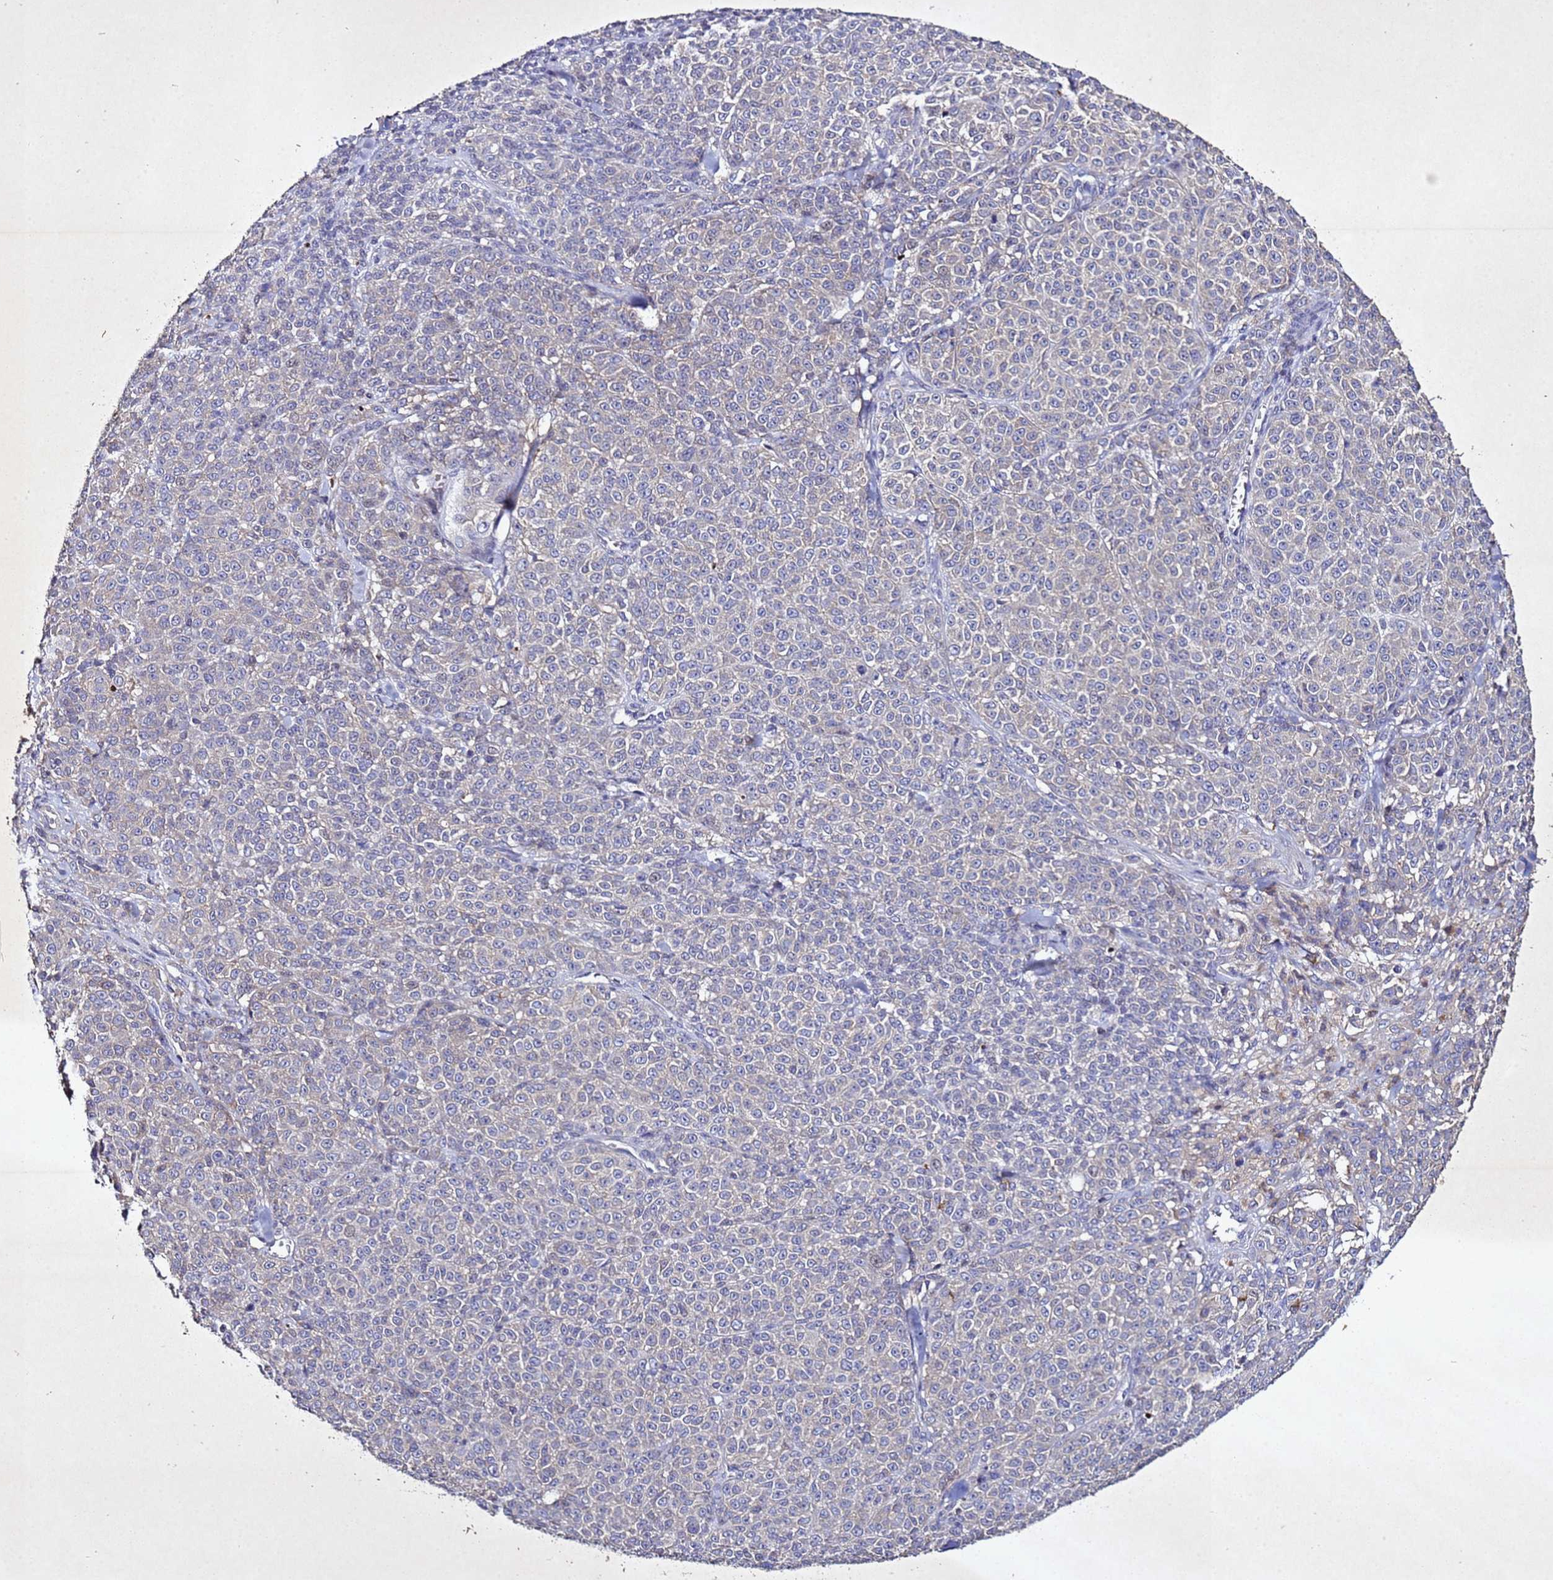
{"staining": {"intensity": "negative", "quantity": "none", "location": "none"}, "tissue": "melanoma", "cell_type": "Tumor cells", "image_type": "cancer", "snomed": [{"axis": "morphology", "description": "Normal tissue, NOS"}, {"axis": "morphology", "description": "Malignant melanoma, NOS"}, {"axis": "topography", "description": "Skin"}], "caption": "This is an immunohistochemistry (IHC) micrograph of human melanoma. There is no staining in tumor cells.", "gene": "SV2B", "patient": {"sex": "female", "age": 34}}